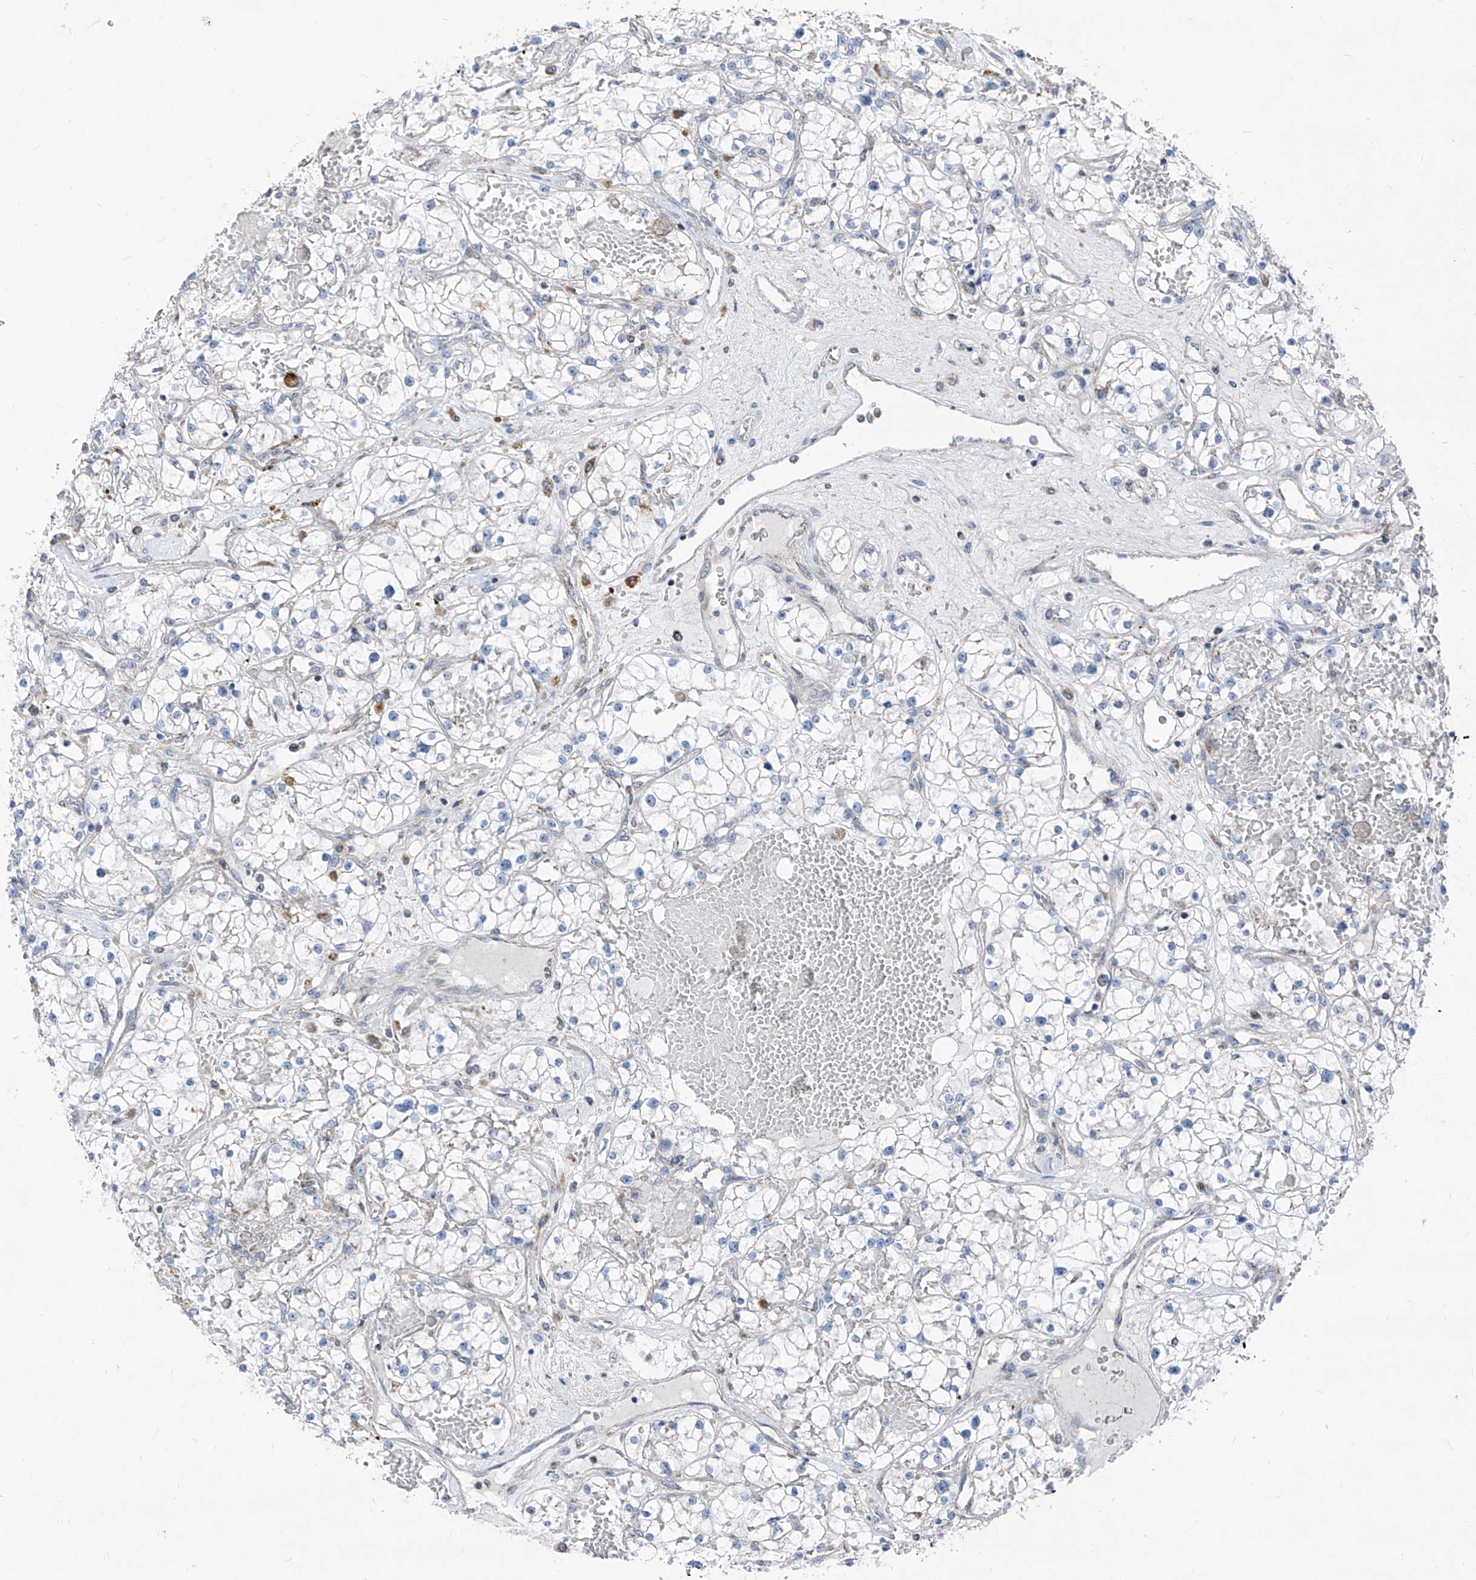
{"staining": {"intensity": "negative", "quantity": "none", "location": "none"}, "tissue": "renal cancer", "cell_type": "Tumor cells", "image_type": "cancer", "snomed": [{"axis": "morphology", "description": "Normal tissue, NOS"}, {"axis": "morphology", "description": "Adenocarcinoma, NOS"}, {"axis": "topography", "description": "Kidney"}], "caption": "DAB (3,3'-diaminobenzidine) immunohistochemical staining of human renal cancer reveals no significant expression in tumor cells. (Immunohistochemistry, brightfield microscopy, high magnification).", "gene": "AGPS", "patient": {"sex": "male", "age": 68}}